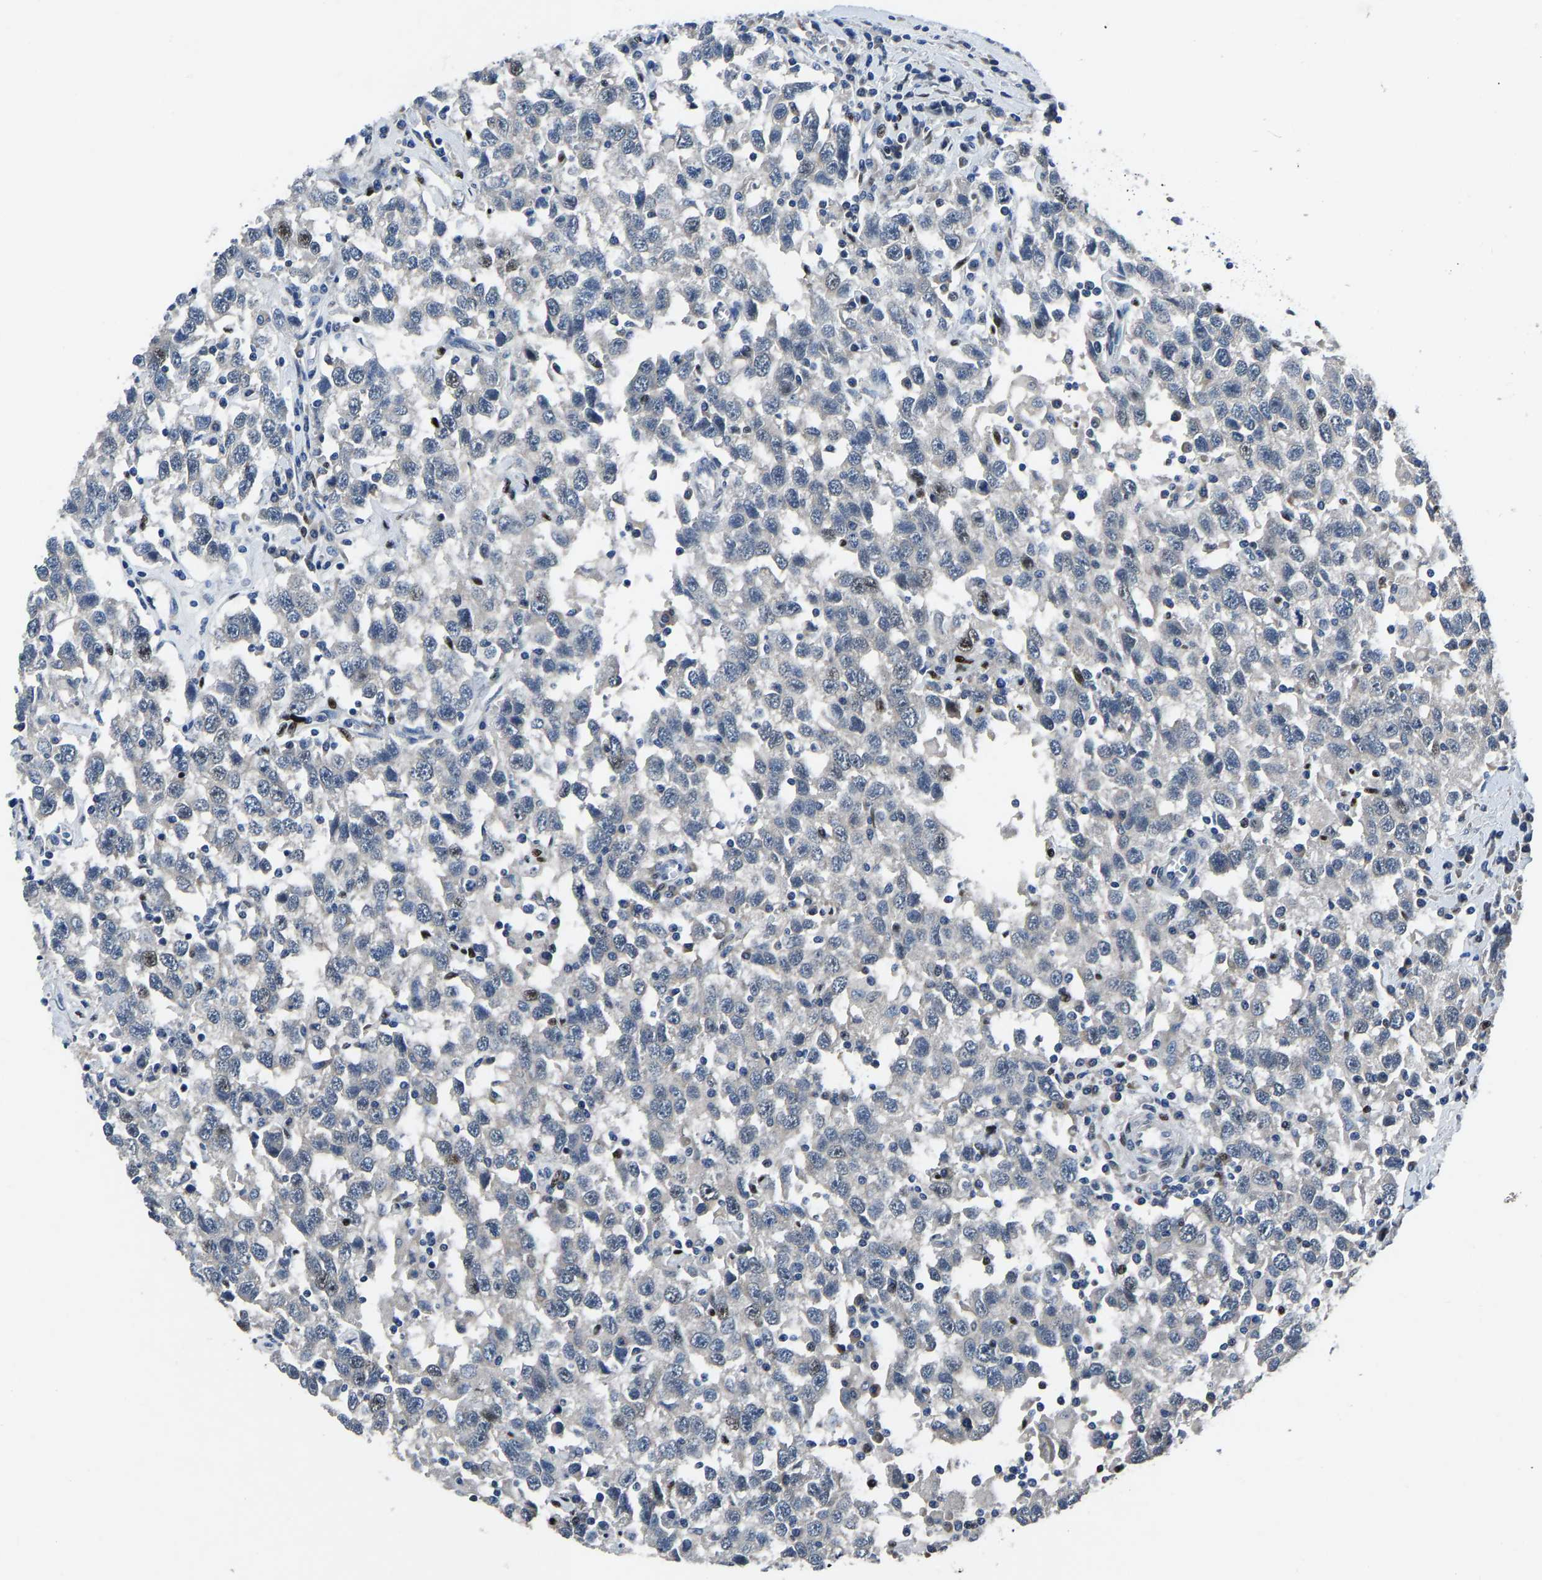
{"staining": {"intensity": "moderate", "quantity": "<25%", "location": "nuclear"}, "tissue": "testis cancer", "cell_type": "Tumor cells", "image_type": "cancer", "snomed": [{"axis": "morphology", "description": "Seminoma, NOS"}, {"axis": "topography", "description": "Testis"}], "caption": "This is a histology image of immunohistochemistry (IHC) staining of seminoma (testis), which shows moderate positivity in the nuclear of tumor cells.", "gene": "EGR1", "patient": {"sex": "male", "age": 41}}